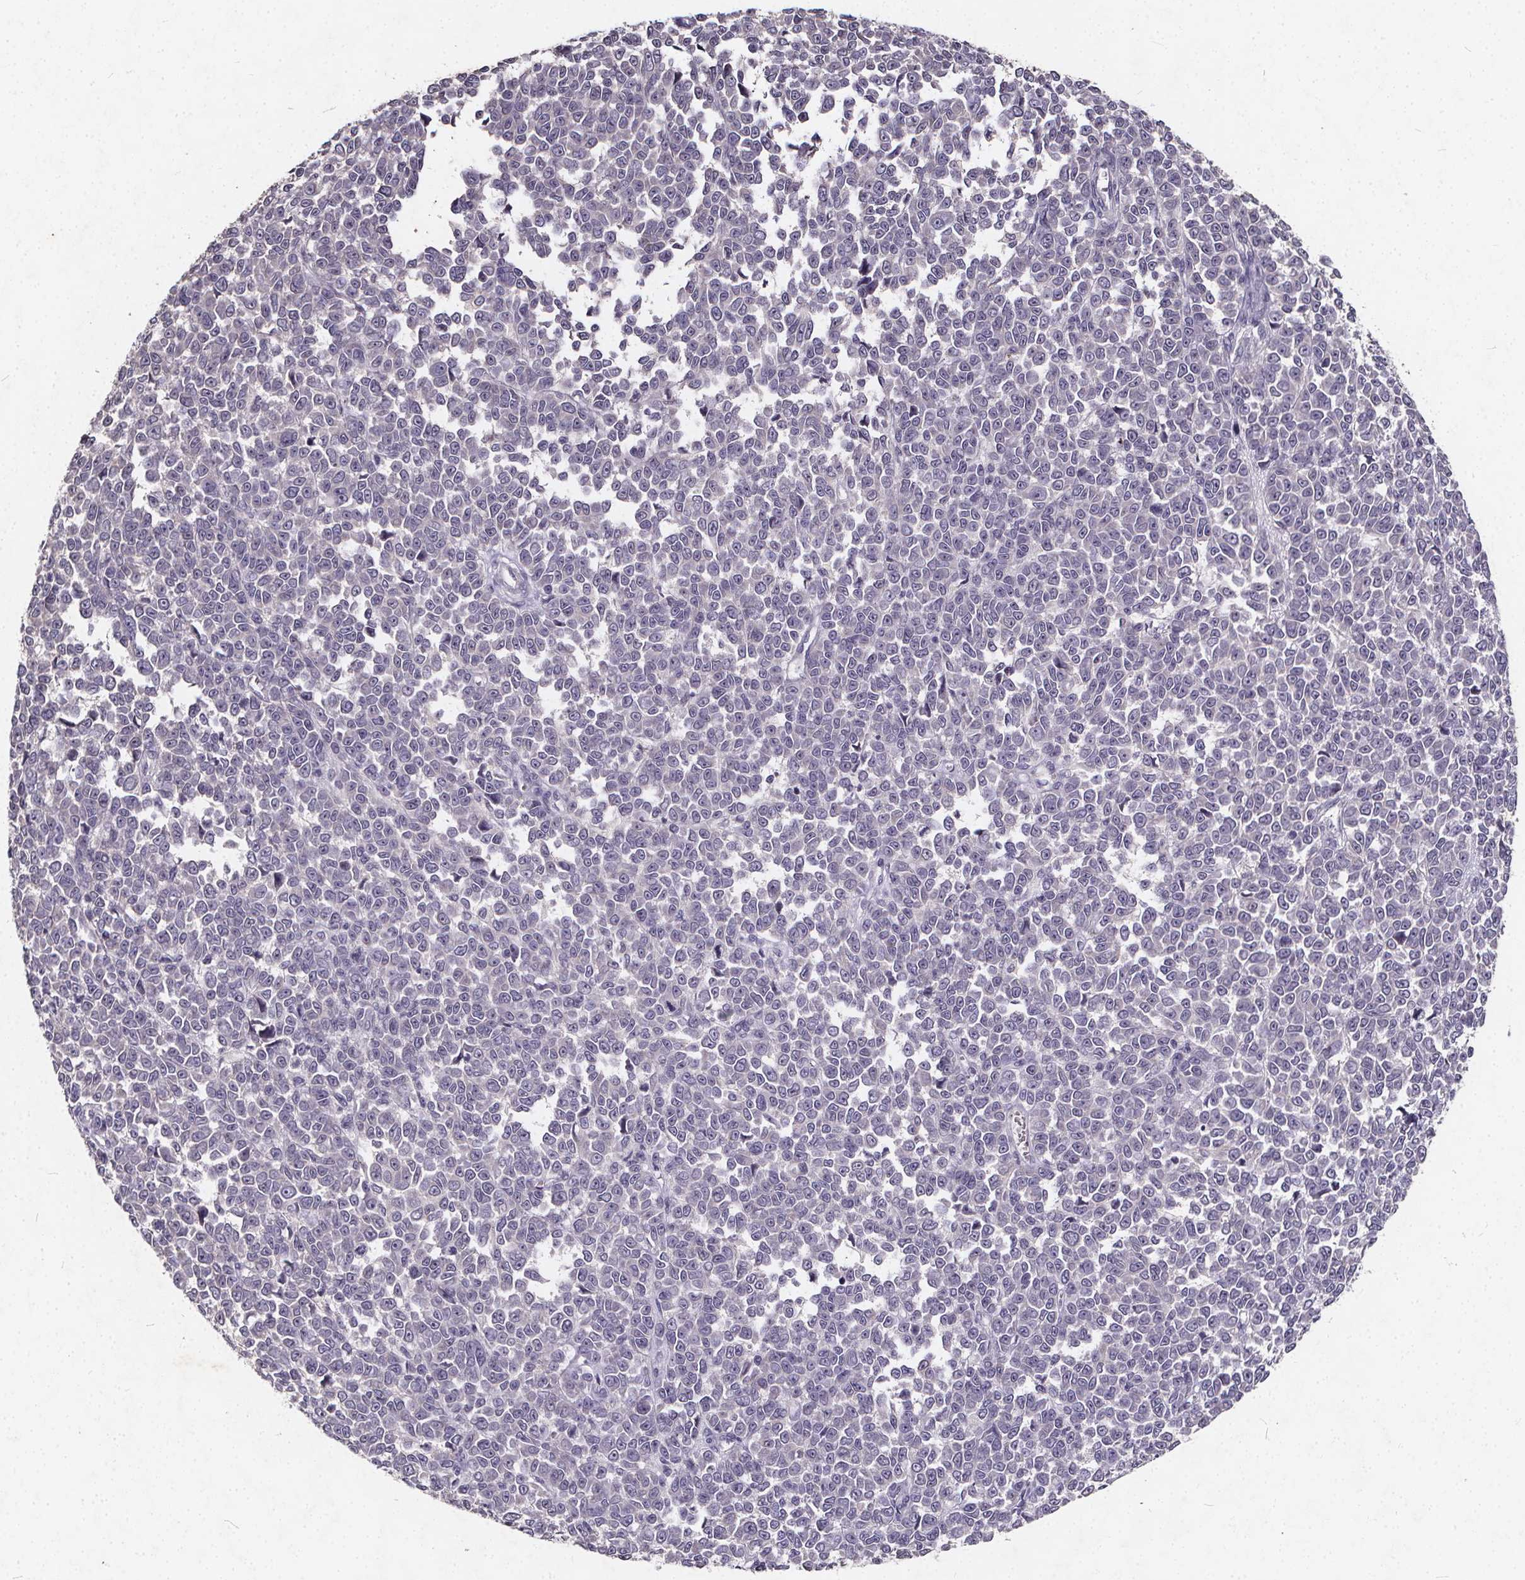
{"staining": {"intensity": "negative", "quantity": "none", "location": "none"}, "tissue": "melanoma", "cell_type": "Tumor cells", "image_type": "cancer", "snomed": [{"axis": "morphology", "description": "Malignant melanoma, NOS"}, {"axis": "topography", "description": "Skin"}], "caption": "Tumor cells show no significant positivity in malignant melanoma.", "gene": "TSPAN14", "patient": {"sex": "female", "age": 95}}